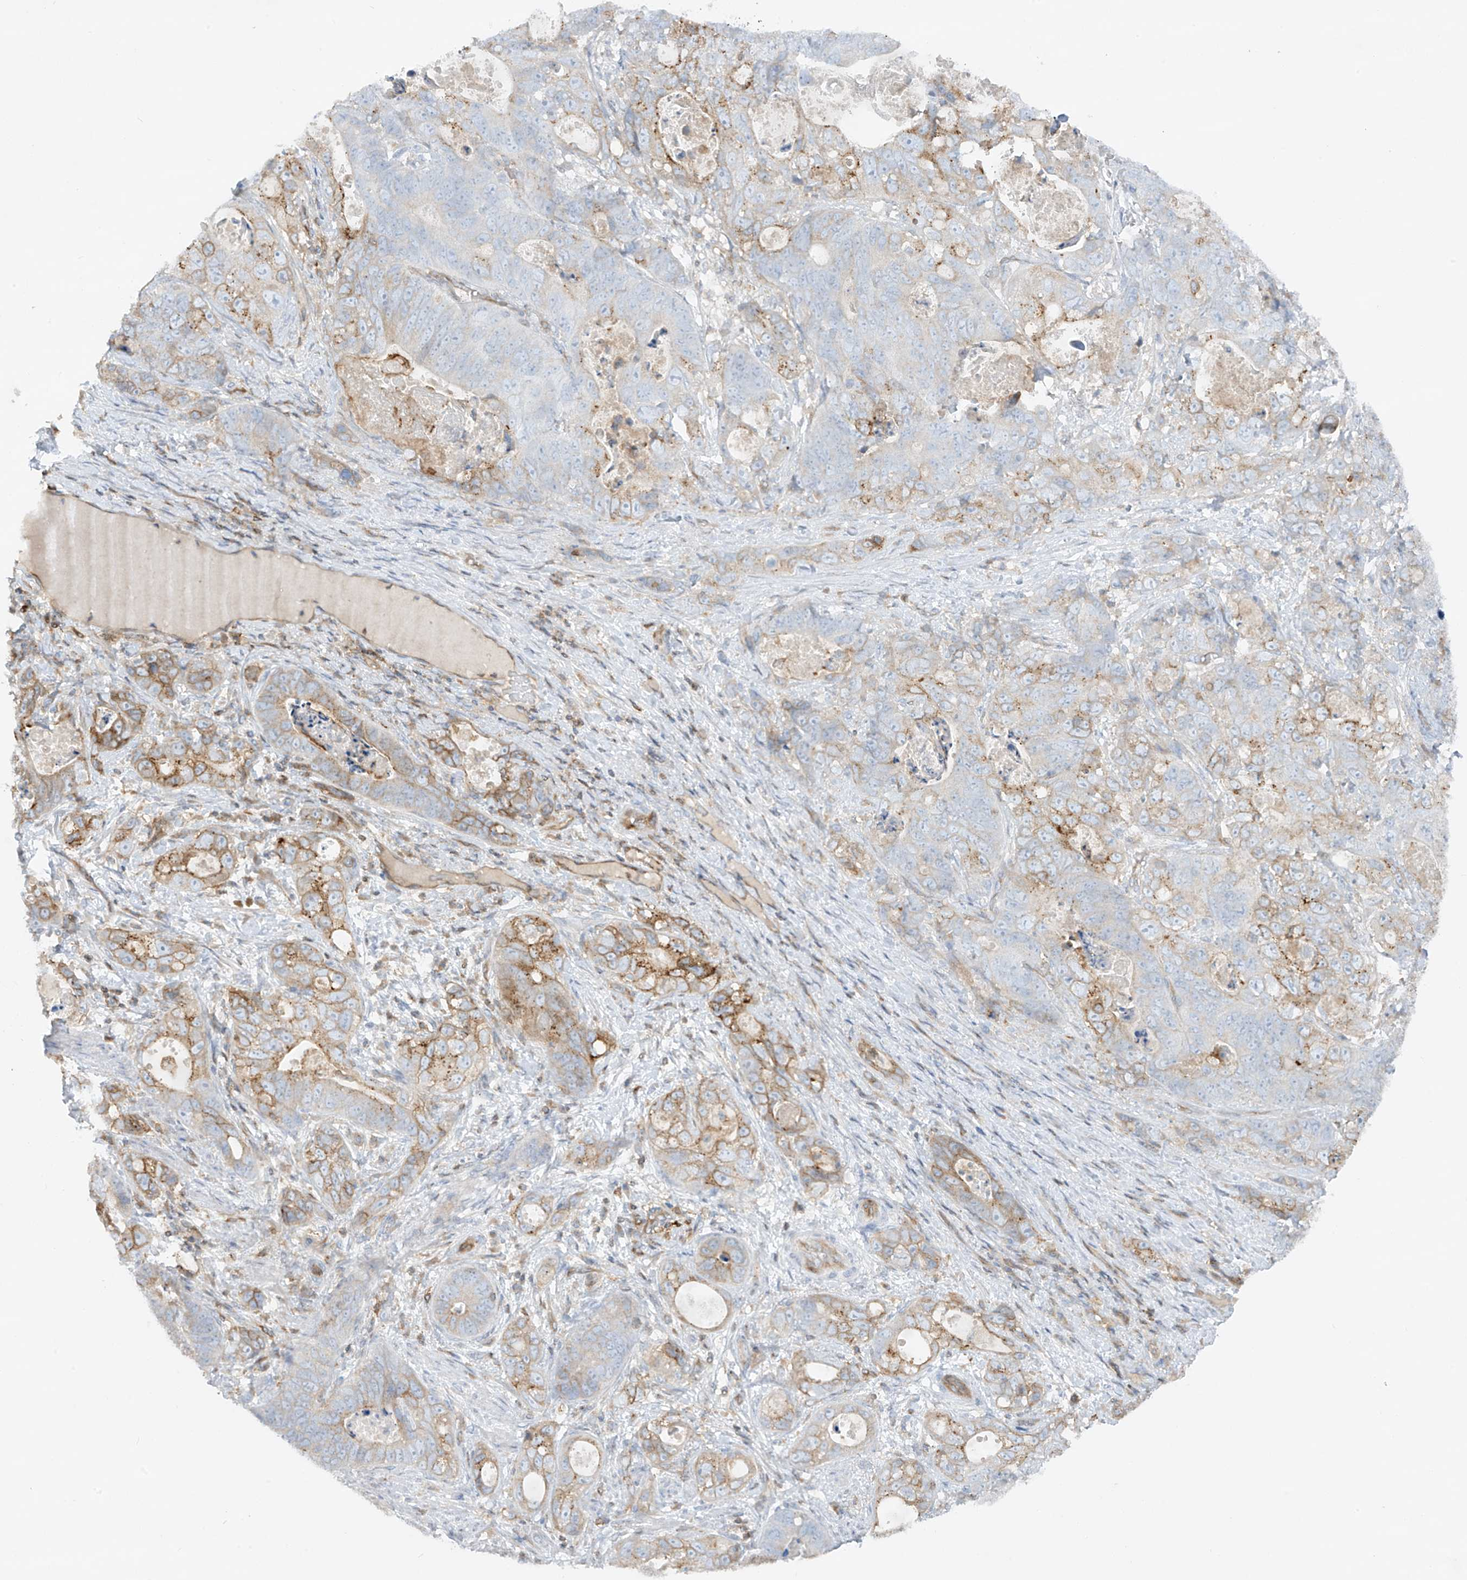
{"staining": {"intensity": "strong", "quantity": "<25%", "location": "cytoplasmic/membranous"}, "tissue": "stomach cancer", "cell_type": "Tumor cells", "image_type": "cancer", "snomed": [{"axis": "morphology", "description": "Normal tissue, NOS"}, {"axis": "morphology", "description": "Adenocarcinoma, NOS"}, {"axis": "topography", "description": "Stomach"}], "caption": "Protein expression analysis of adenocarcinoma (stomach) shows strong cytoplasmic/membranous staining in approximately <25% of tumor cells.", "gene": "HLA-E", "patient": {"sex": "female", "age": 89}}